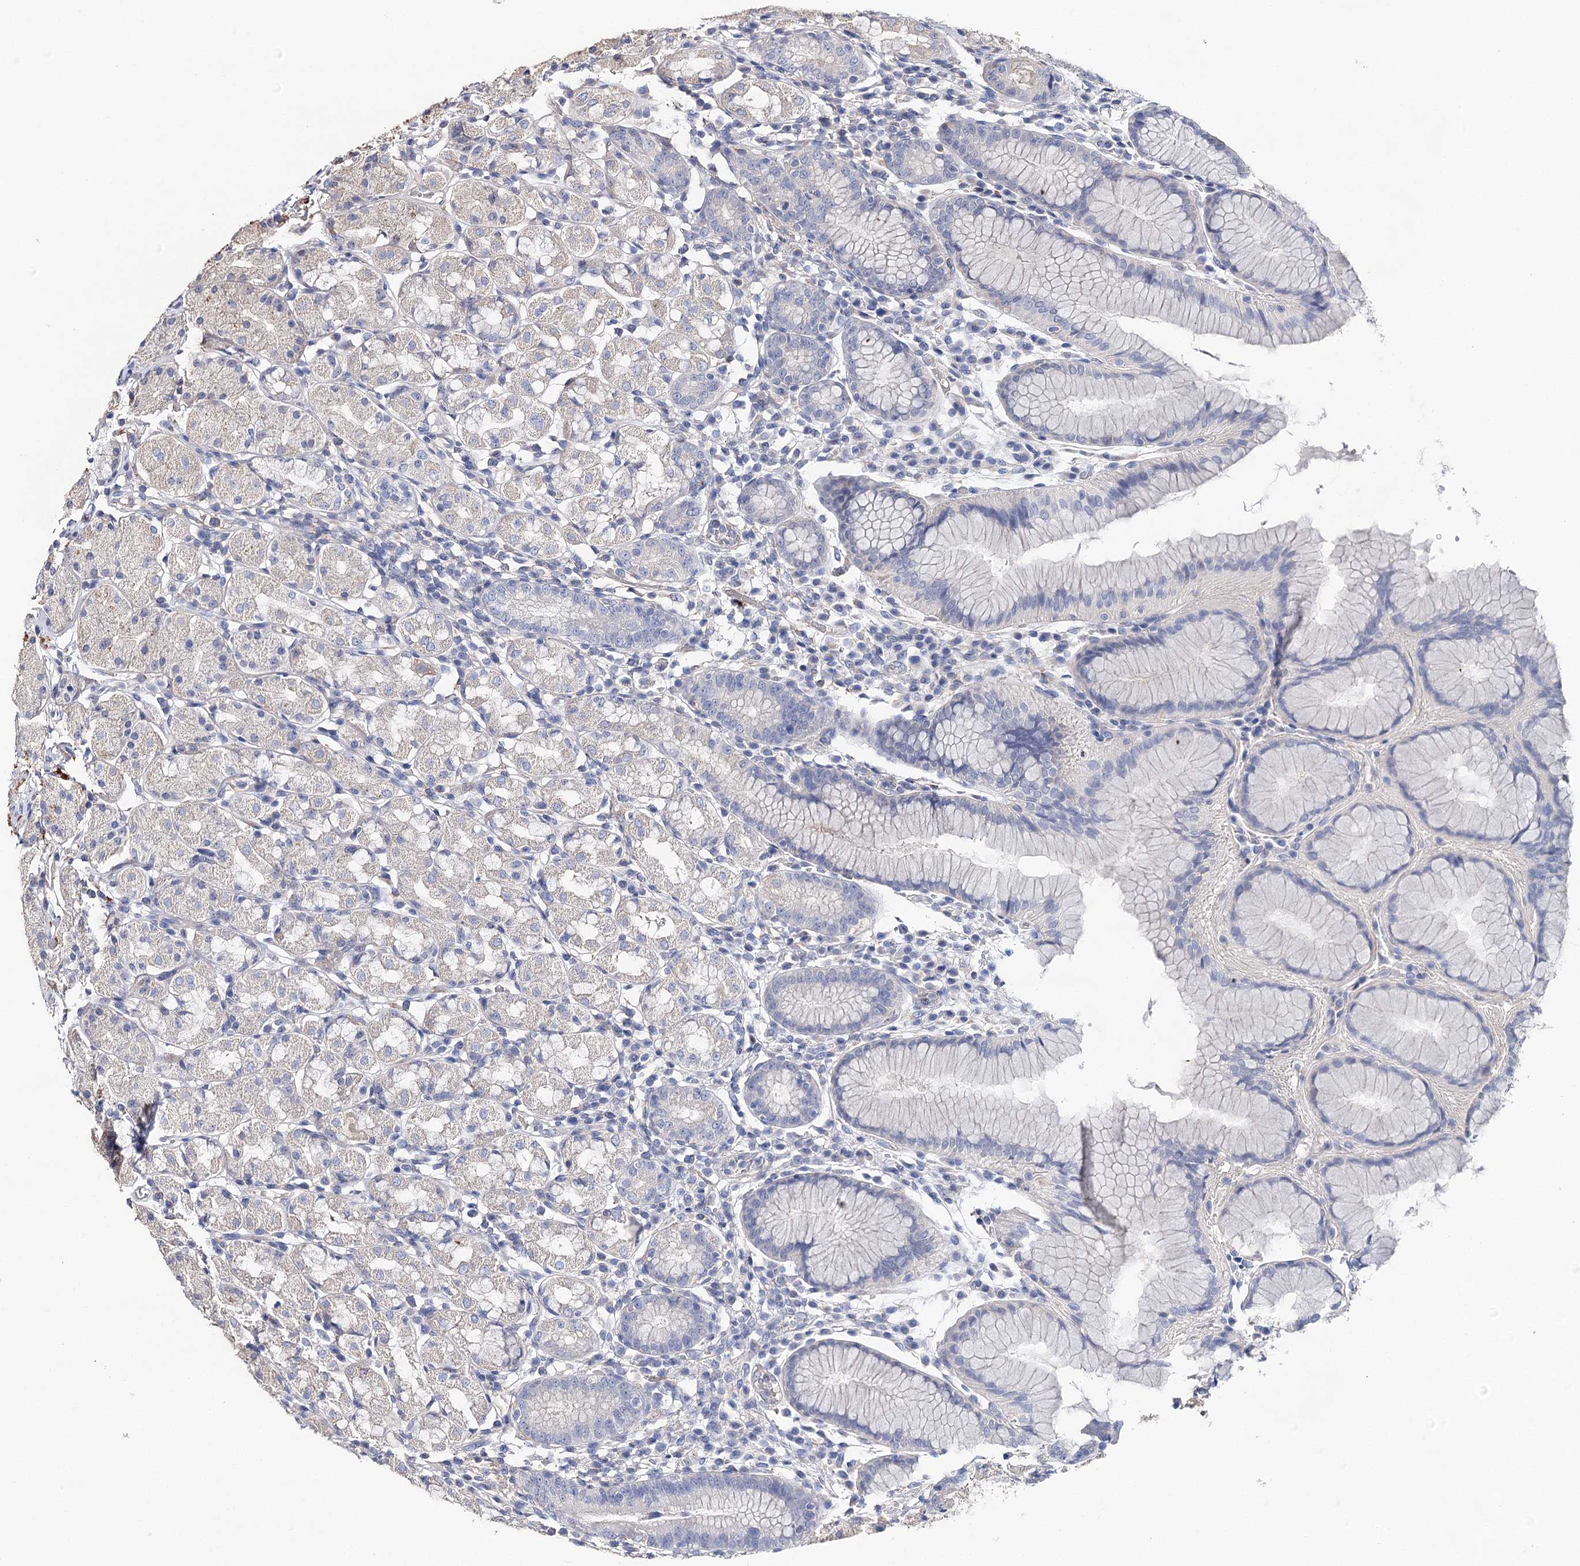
{"staining": {"intensity": "negative", "quantity": "none", "location": "none"}, "tissue": "stomach", "cell_type": "Glandular cells", "image_type": "normal", "snomed": [{"axis": "morphology", "description": "Normal tissue, NOS"}, {"axis": "topography", "description": "Stomach, lower"}], "caption": "Micrograph shows no protein positivity in glandular cells of unremarkable stomach.", "gene": "EPYC", "patient": {"sex": "female", "age": 56}}